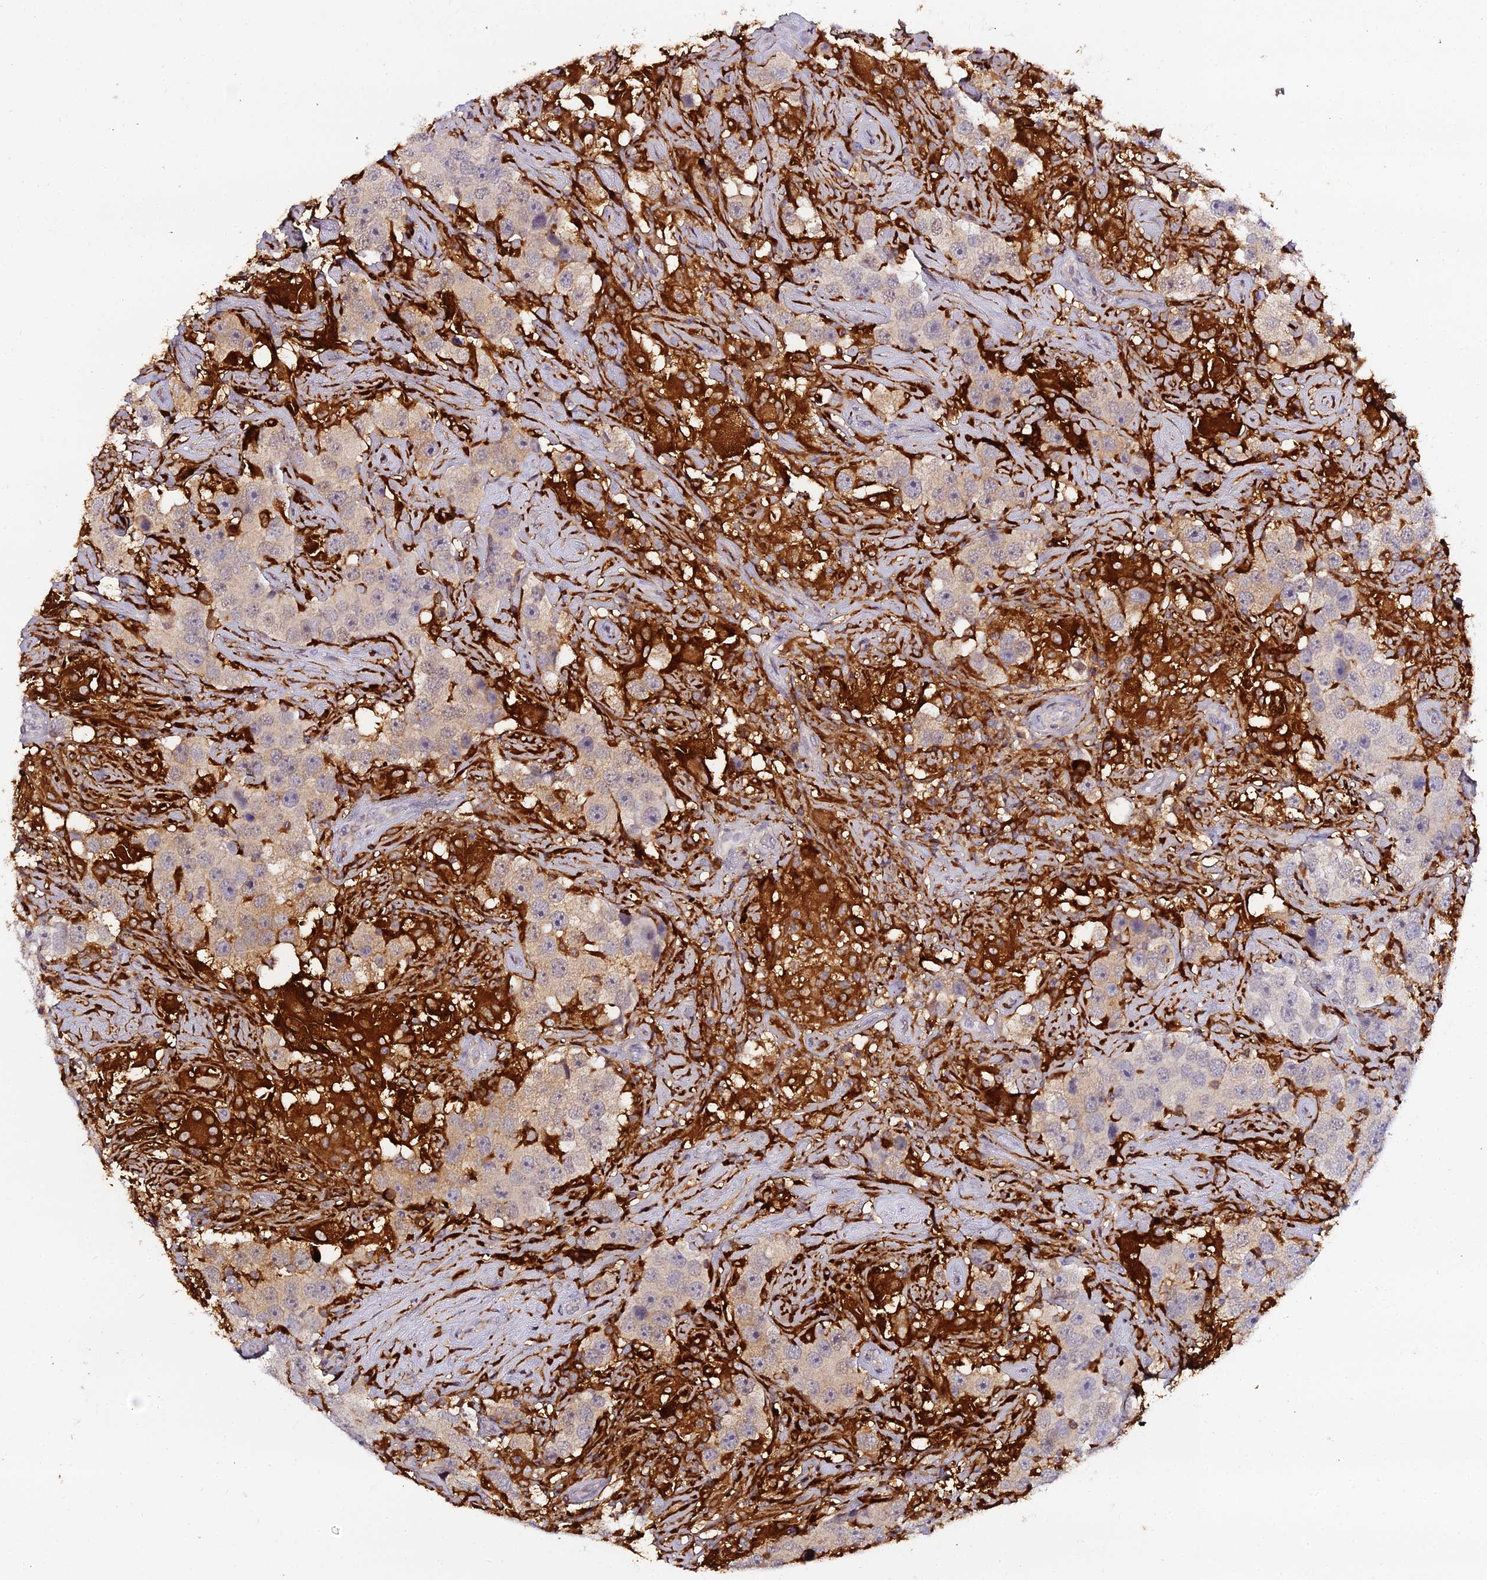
{"staining": {"intensity": "weak", "quantity": "25%-75%", "location": "cytoplasmic/membranous"}, "tissue": "testis cancer", "cell_type": "Tumor cells", "image_type": "cancer", "snomed": [{"axis": "morphology", "description": "Seminoma, NOS"}, {"axis": "topography", "description": "Testis"}], "caption": "Immunohistochemical staining of testis seminoma shows low levels of weak cytoplasmic/membranous expression in approximately 25%-75% of tumor cells.", "gene": "IL4I1", "patient": {"sex": "male", "age": 49}}